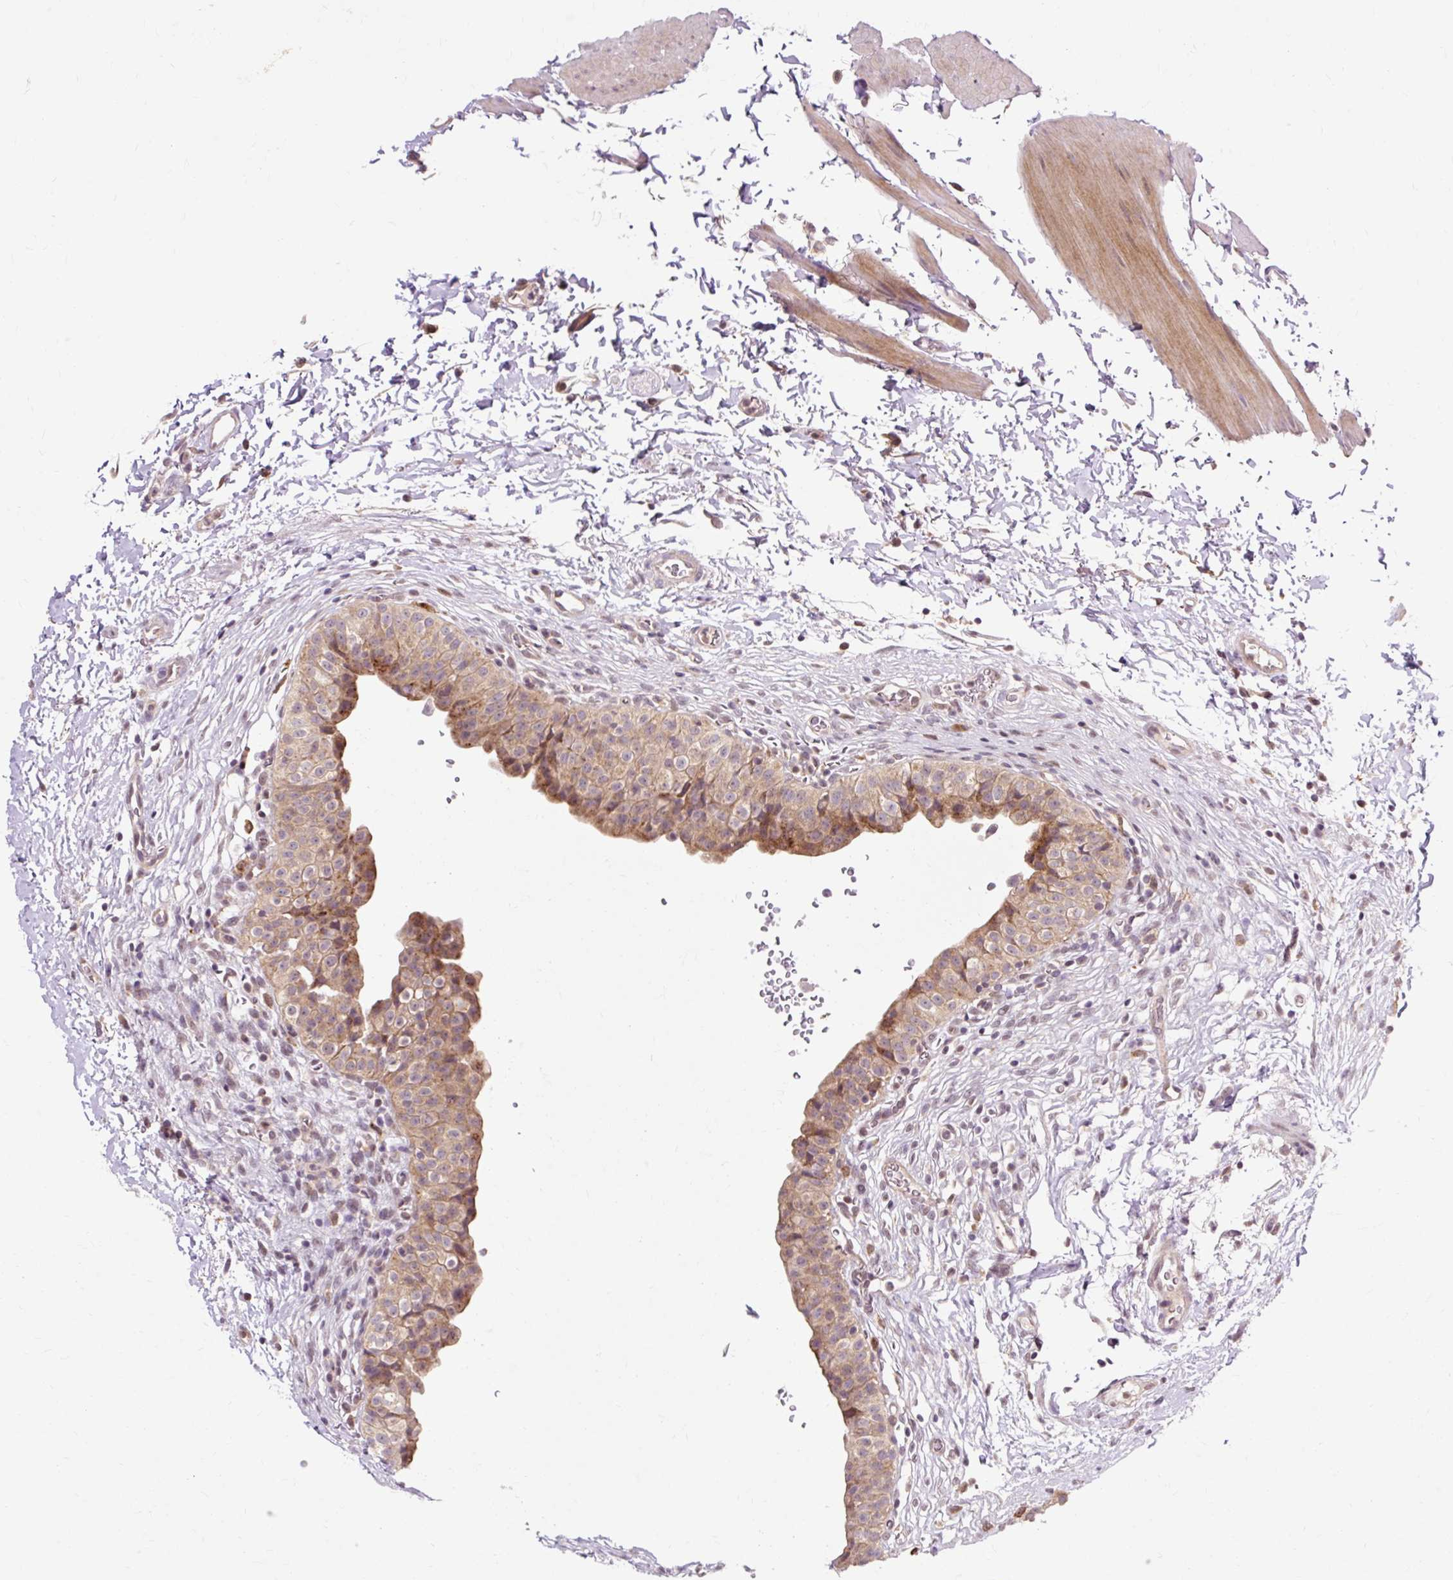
{"staining": {"intensity": "moderate", "quantity": ">75%", "location": "cytoplasmic/membranous"}, "tissue": "urinary bladder", "cell_type": "Urothelial cells", "image_type": "normal", "snomed": [{"axis": "morphology", "description": "Normal tissue, NOS"}, {"axis": "topography", "description": "Urinary bladder"}, {"axis": "topography", "description": "Peripheral nerve tissue"}], "caption": "Immunohistochemical staining of benign urinary bladder demonstrates >75% levels of moderate cytoplasmic/membranous protein positivity in about >75% of urothelial cells.", "gene": "GEMIN2", "patient": {"sex": "male", "age": 55}}